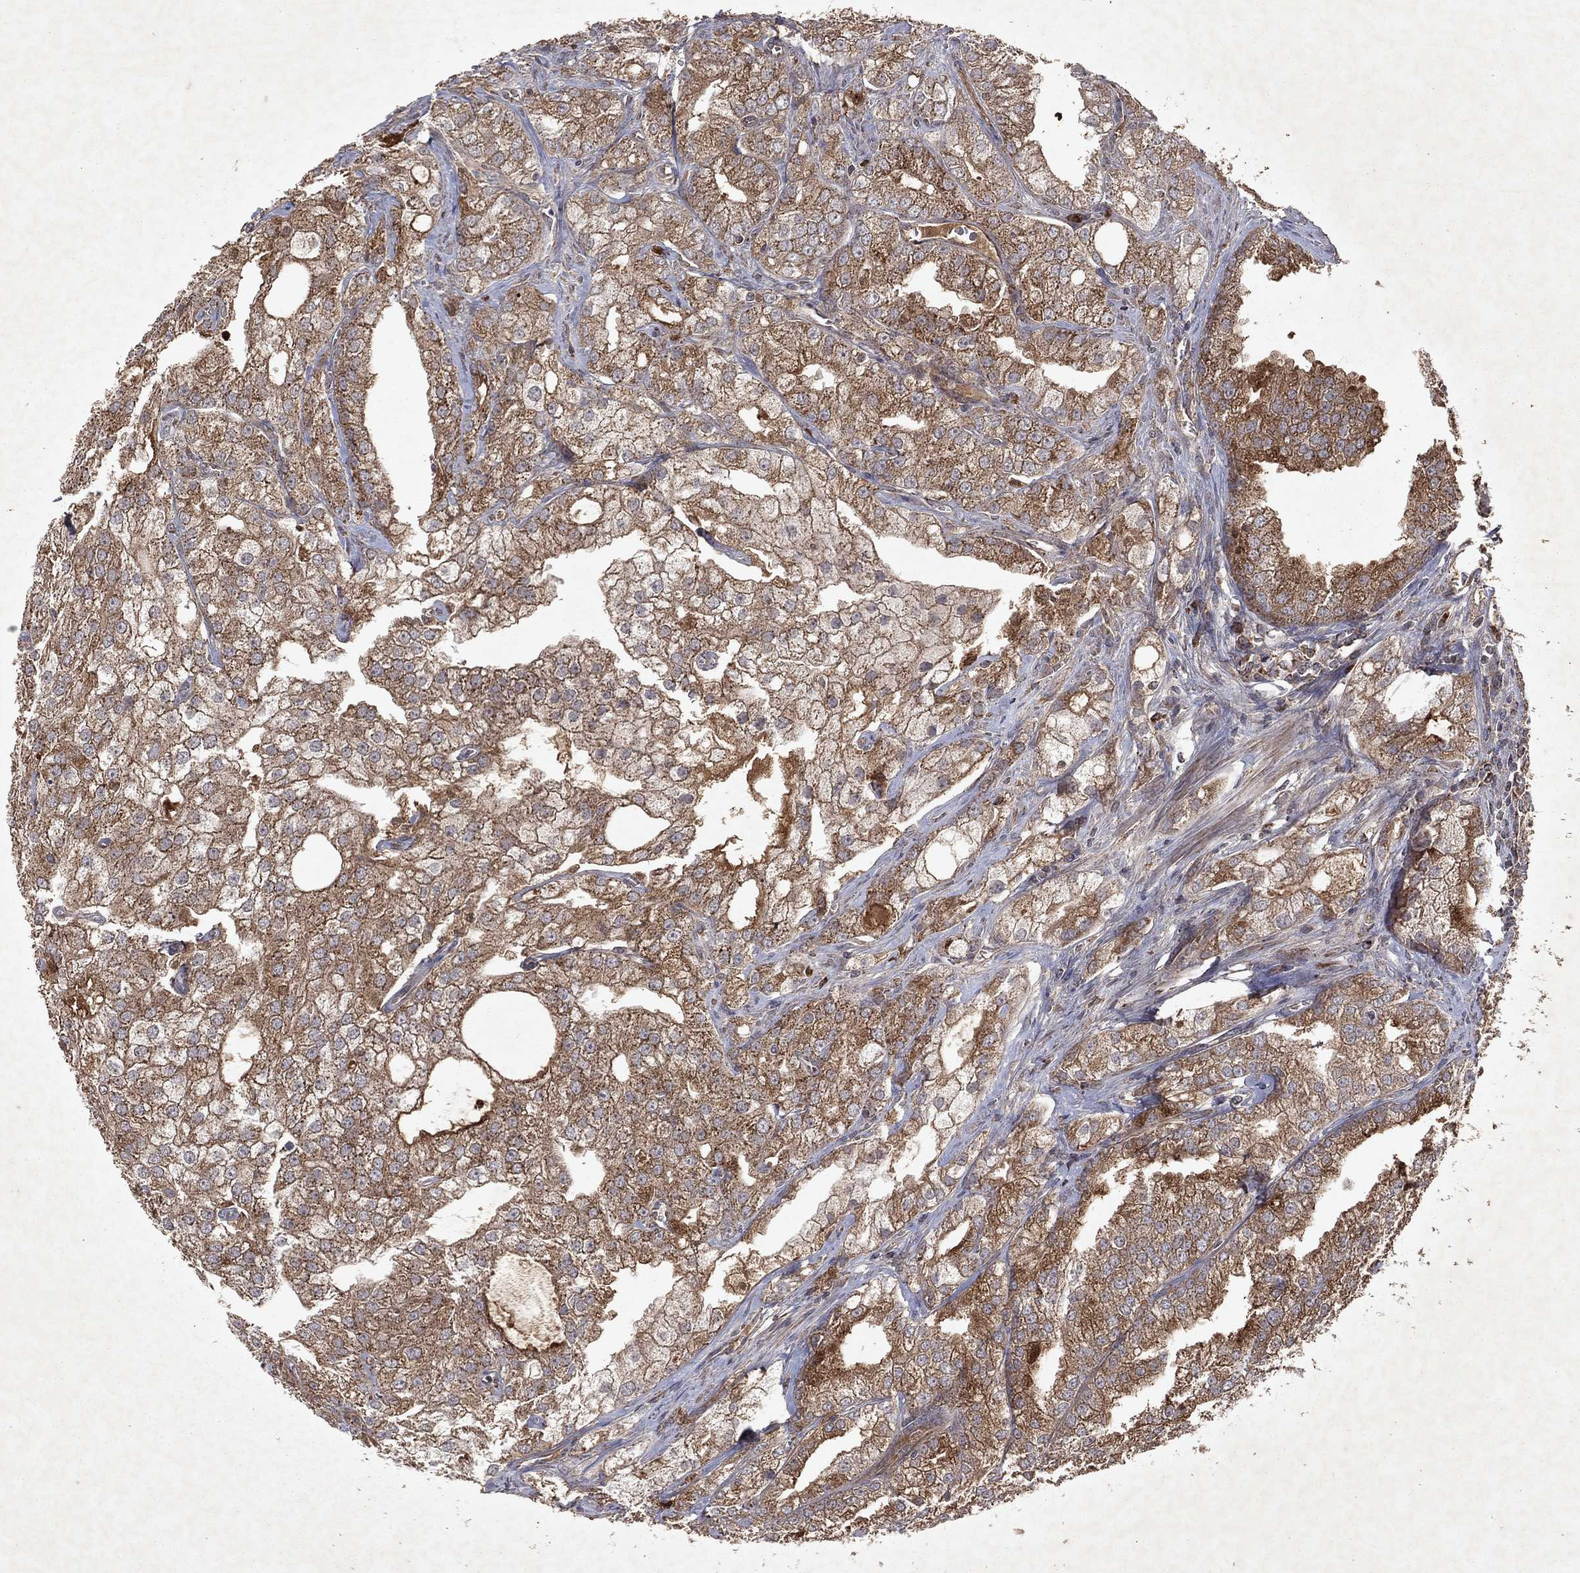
{"staining": {"intensity": "moderate", "quantity": ">75%", "location": "cytoplasmic/membranous"}, "tissue": "prostate cancer", "cell_type": "Tumor cells", "image_type": "cancer", "snomed": [{"axis": "morphology", "description": "Adenocarcinoma, NOS"}, {"axis": "topography", "description": "Prostate"}], "caption": "Protein staining of prostate cancer tissue displays moderate cytoplasmic/membranous staining in approximately >75% of tumor cells. The staining was performed using DAB, with brown indicating positive protein expression. Nuclei are stained blue with hematoxylin.", "gene": "PYROXD2", "patient": {"sex": "male", "age": 70}}